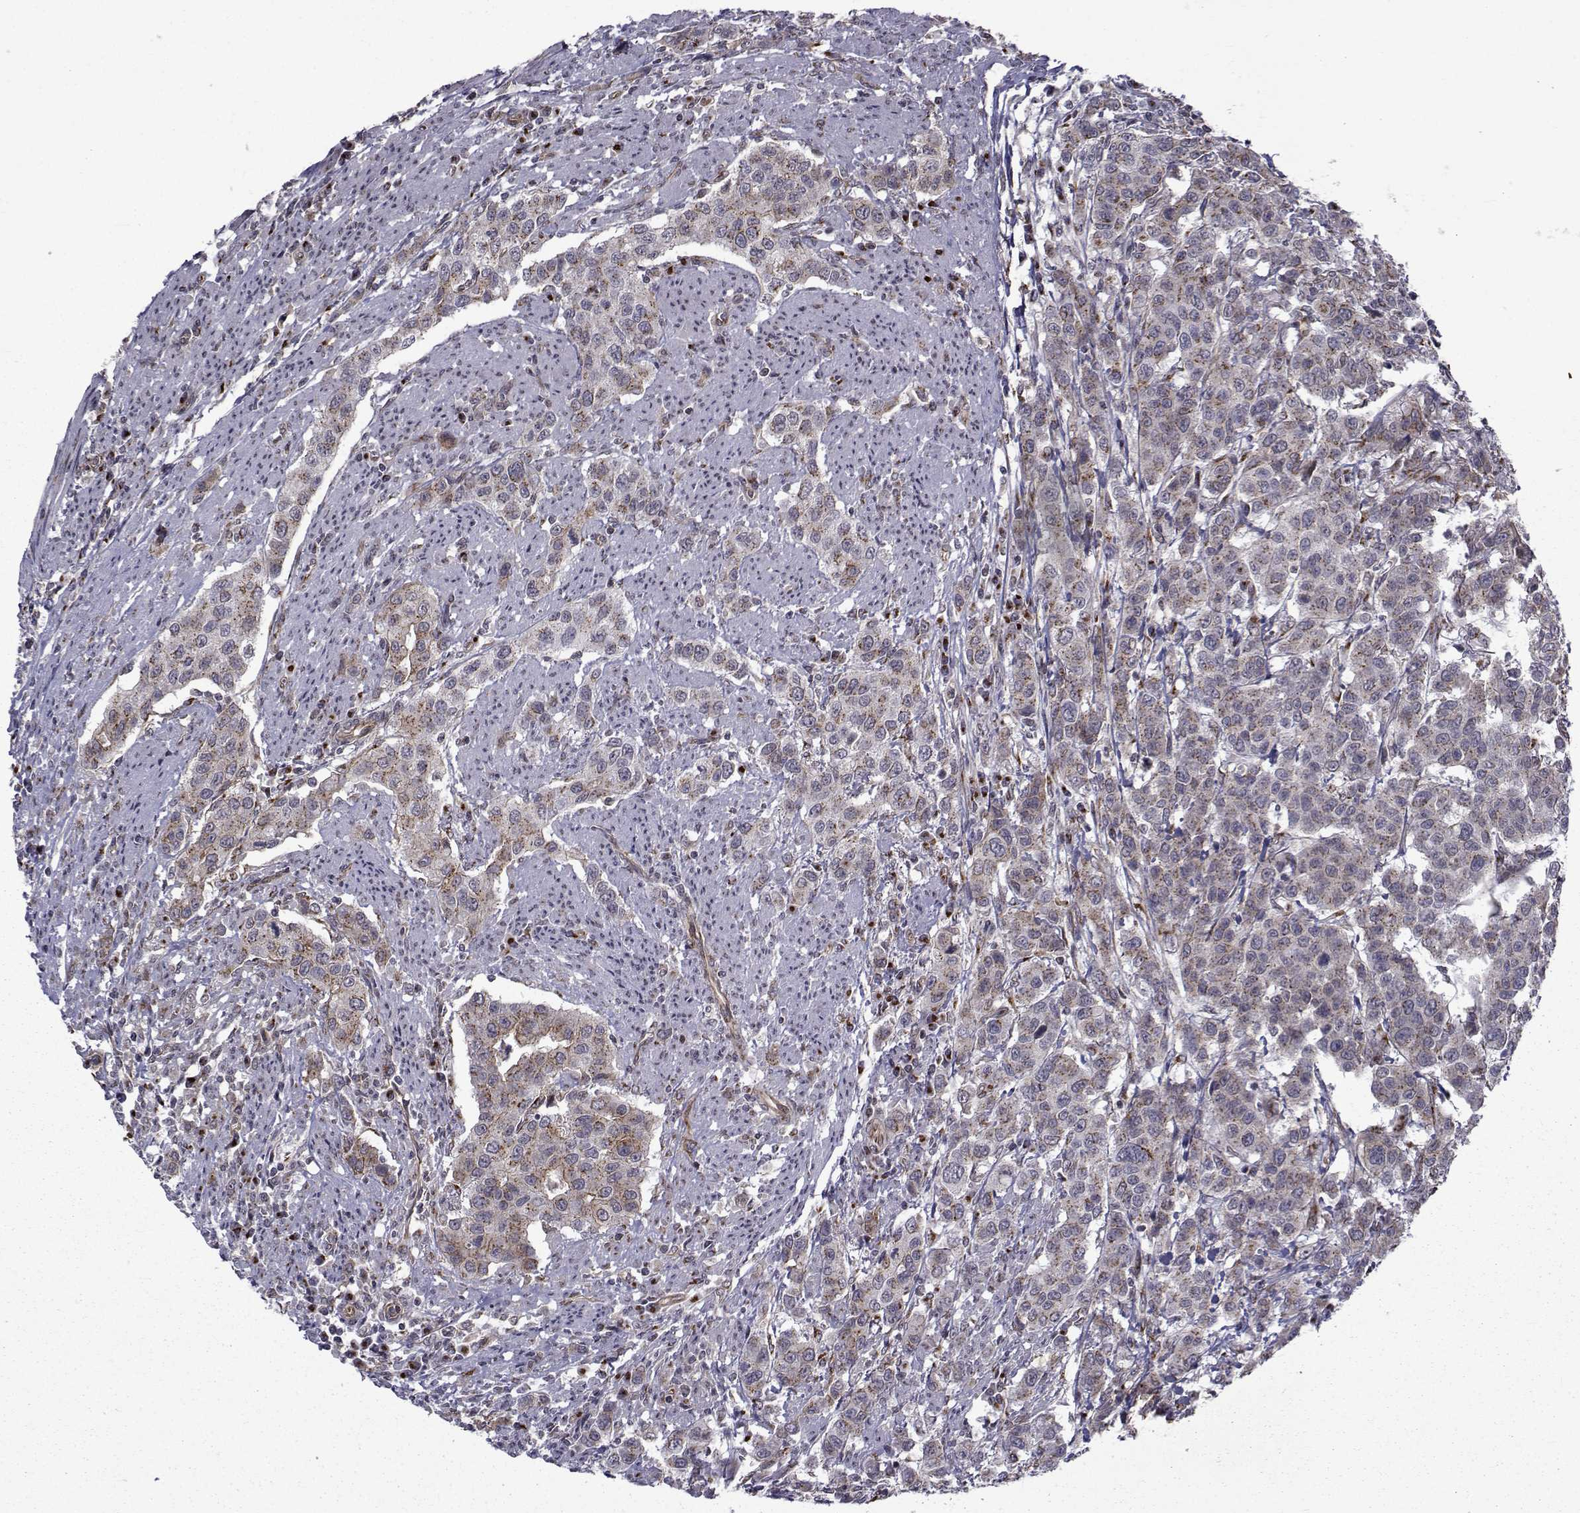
{"staining": {"intensity": "weak", "quantity": "<25%", "location": "cytoplasmic/membranous"}, "tissue": "urothelial cancer", "cell_type": "Tumor cells", "image_type": "cancer", "snomed": [{"axis": "morphology", "description": "Urothelial carcinoma, High grade"}, {"axis": "topography", "description": "Urinary bladder"}], "caption": "Protein analysis of urothelial cancer demonstrates no significant expression in tumor cells.", "gene": "ATP6V1C2", "patient": {"sex": "female", "age": 58}}